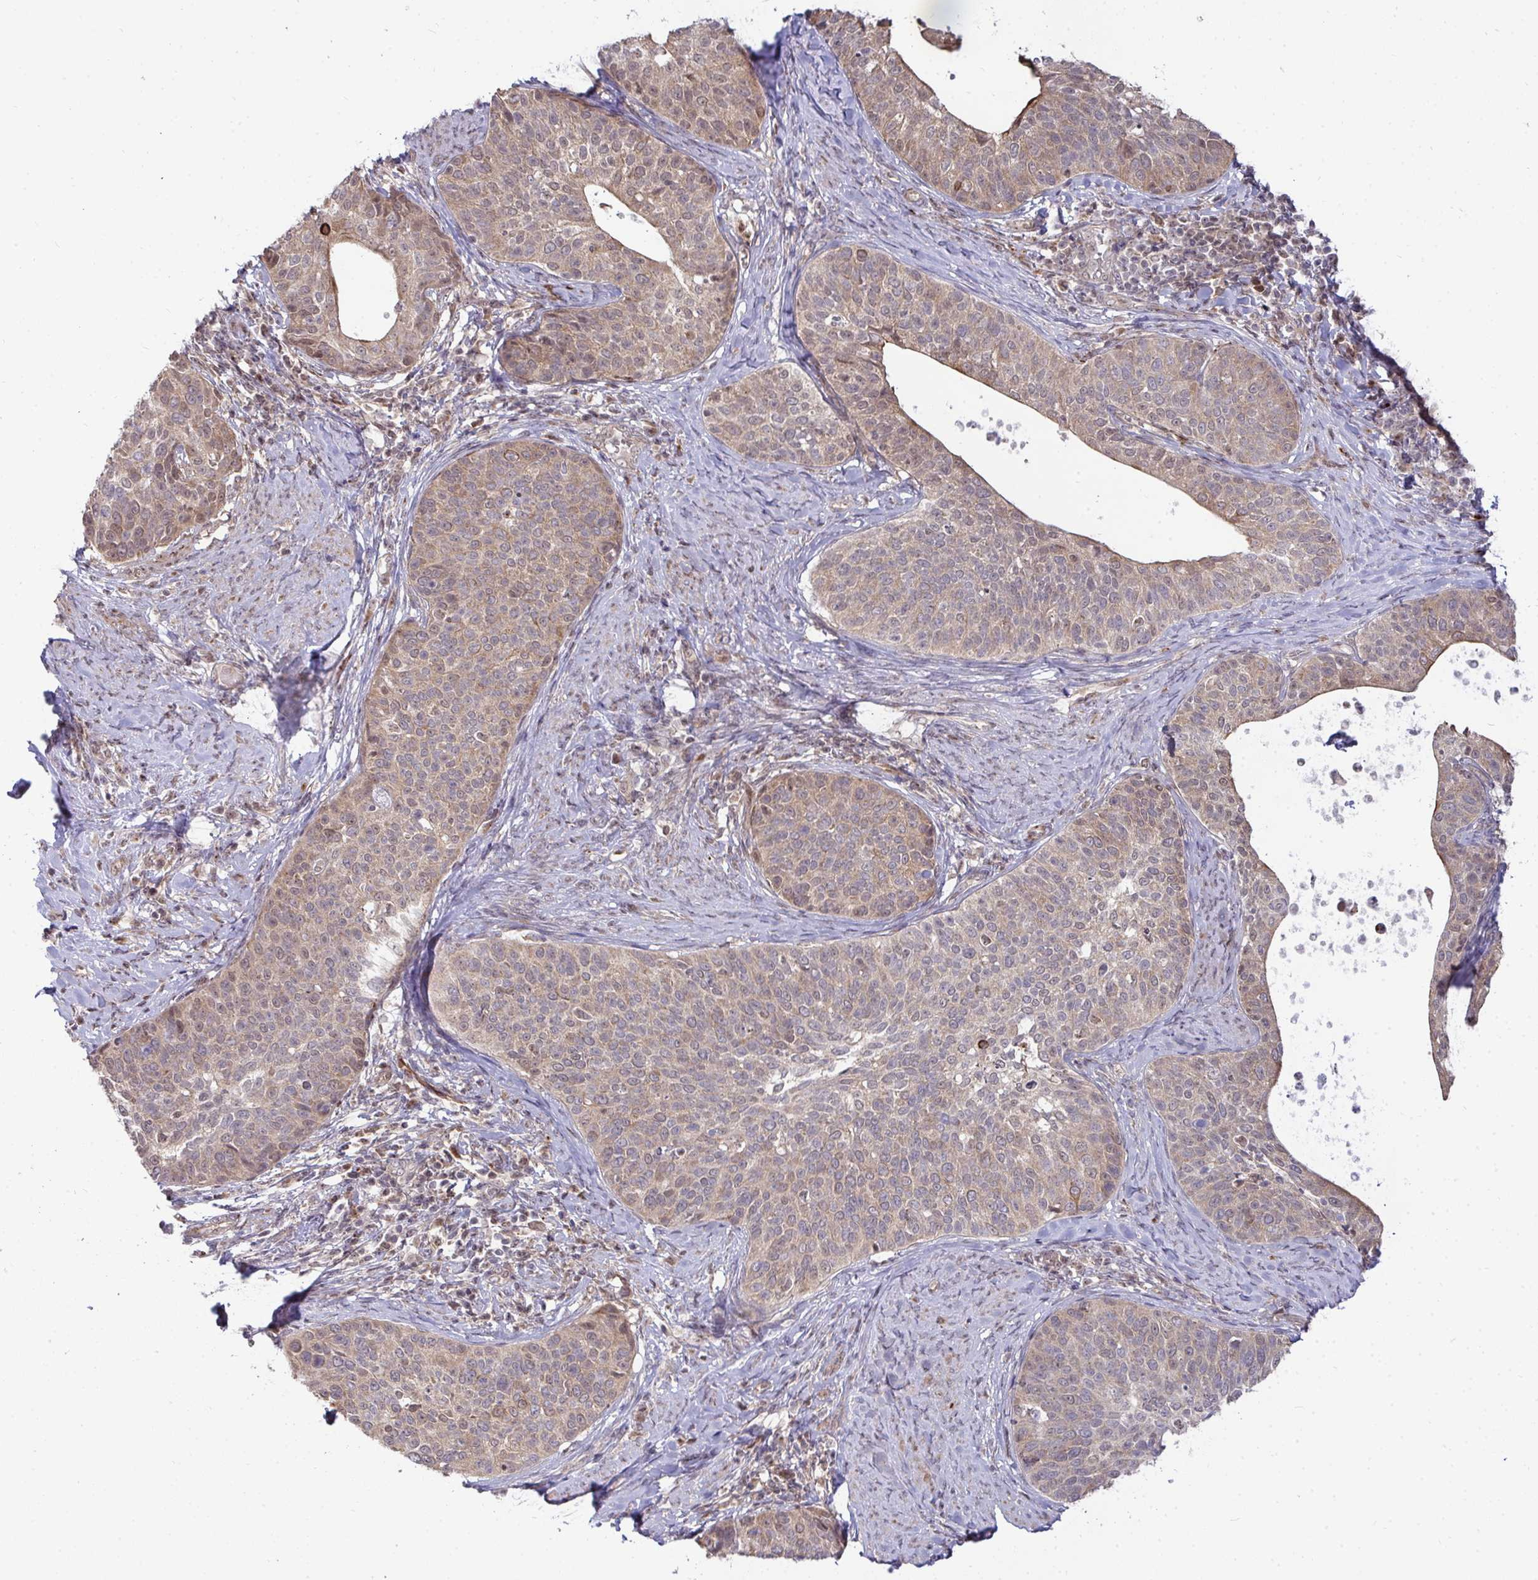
{"staining": {"intensity": "weak", "quantity": ">75%", "location": "cytoplasmic/membranous"}, "tissue": "cervical cancer", "cell_type": "Tumor cells", "image_type": "cancer", "snomed": [{"axis": "morphology", "description": "Squamous cell carcinoma, NOS"}, {"axis": "topography", "description": "Cervix"}], "caption": "A micrograph of cervical cancer stained for a protein displays weak cytoplasmic/membranous brown staining in tumor cells.", "gene": "TRIM44", "patient": {"sex": "female", "age": 69}}